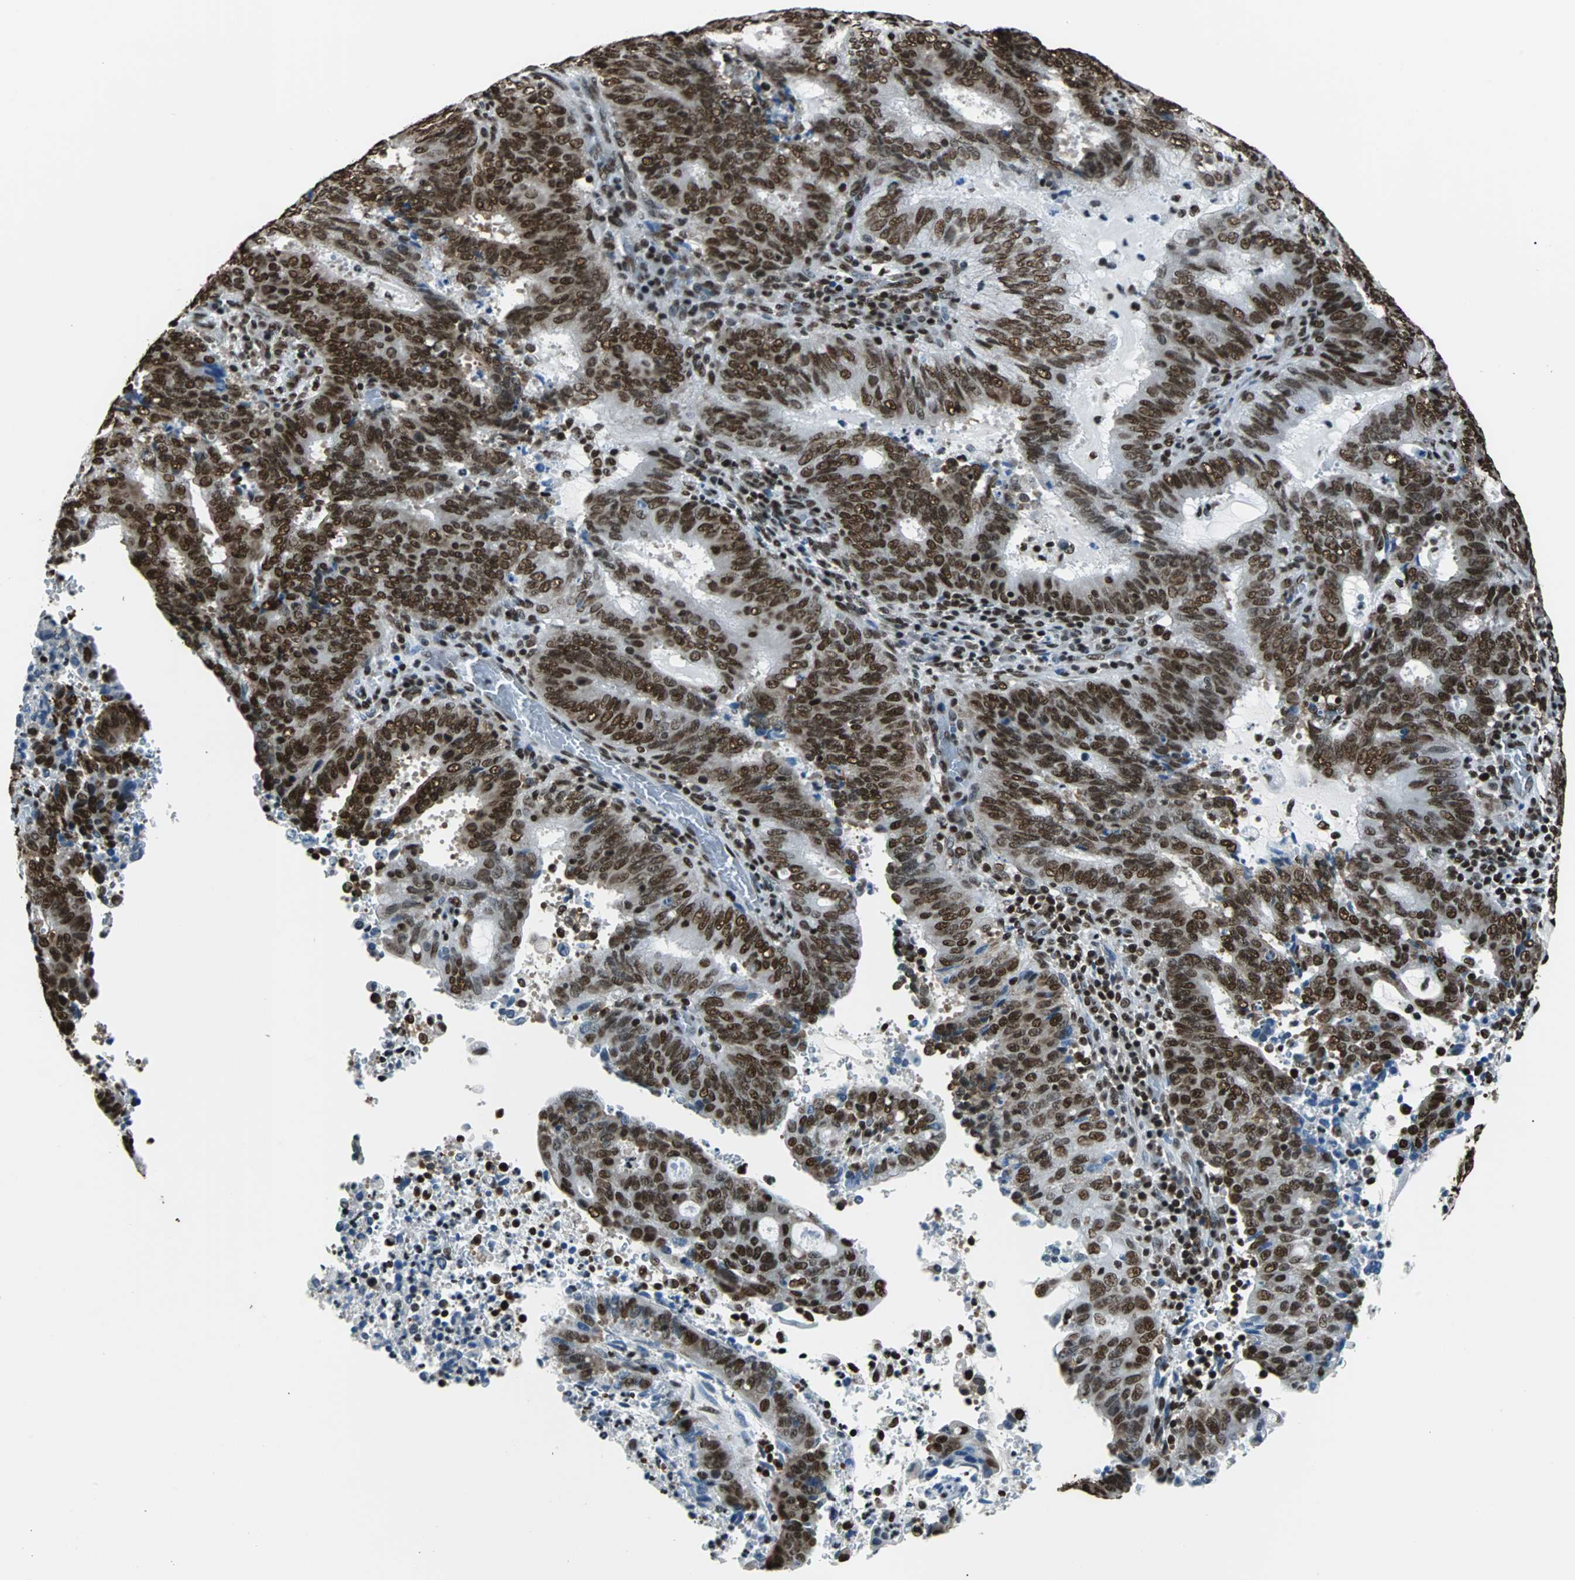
{"staining": {"intensity": "strong", "quantity": ">75%", "location": "cytoplasmic/membranous,nuclear"}, "tissue": "cervical cancer", "cell_type": "Tumor cells", "image_type": "cancer", "snomed": [{"axis": "morphology", "description": "Adenocarcinoma, NOS"}, {"axis": "topography", "description": "Cervix"}], "caption": "Tumor cells reveal strong cytoplasmic/membranous and nuclear staining in approximately >75% of cells in cervical cancer.", "gene": "FUBP1", "patient": {"sex": "female", "age": 44}}